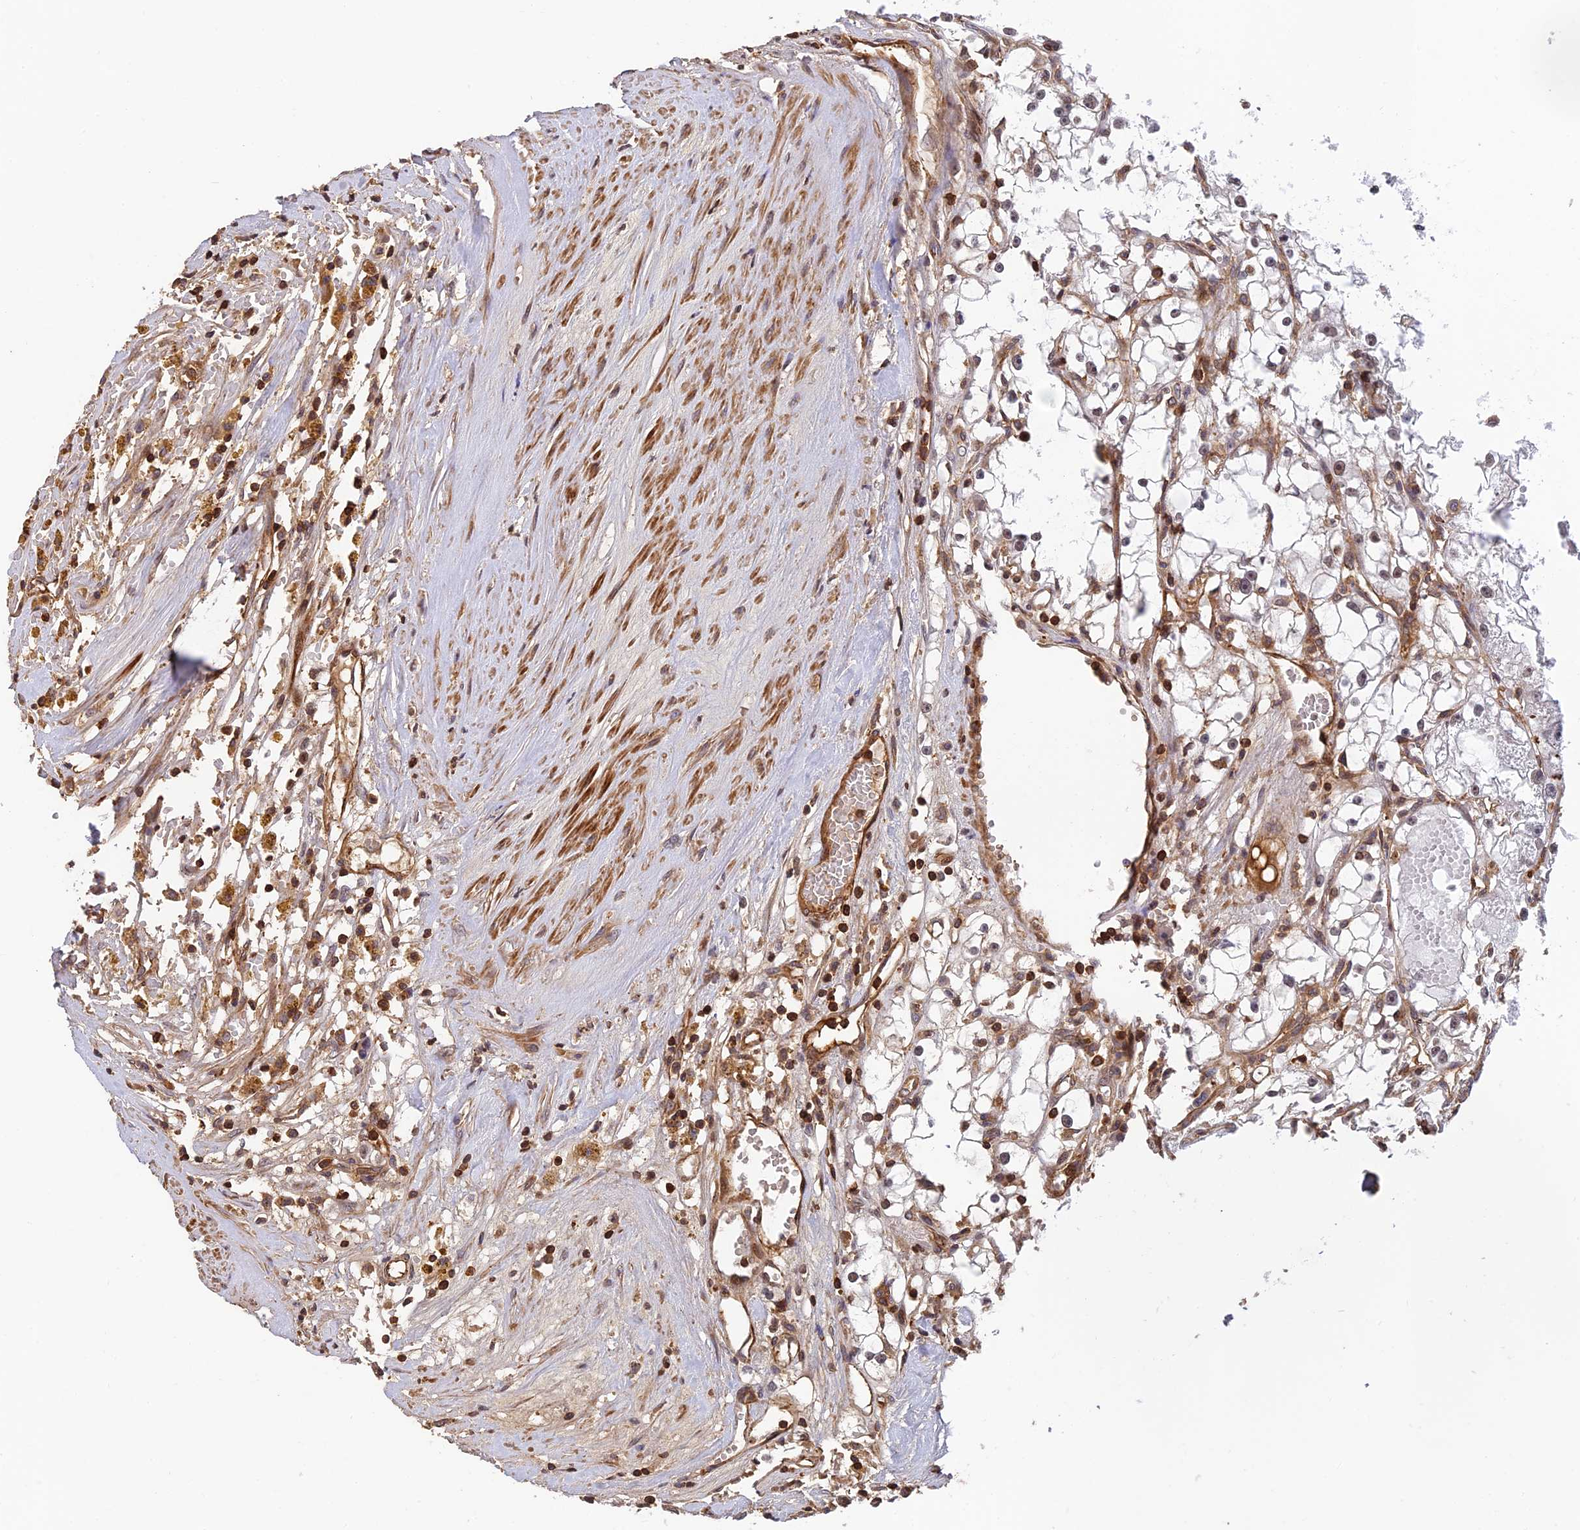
{"staining": {"intensity": "moderate", "quantity": "25%-75%", "location": "cytoplasmic/membranous,nuclear"}, "tissue": "renal cancer", "cell_type": "Tumor cells", "image_type": "cancer", "snomed": [{"axis": "morphology", "description": "Adenocarcinoma, NOS"}, {"axis": "topography", "description": "Kidney"}], "caption": "Immunohistochemistry photomicrograph of human renal cancer stained for a protein (brown), which exhibits medium levels of moderate cytoplasmic/membranous and nuclear staining in approximately 25%-75% of tumor cells.", "gene": "OSBPL1A", "patient": {"sex": "male", "age": 56}}